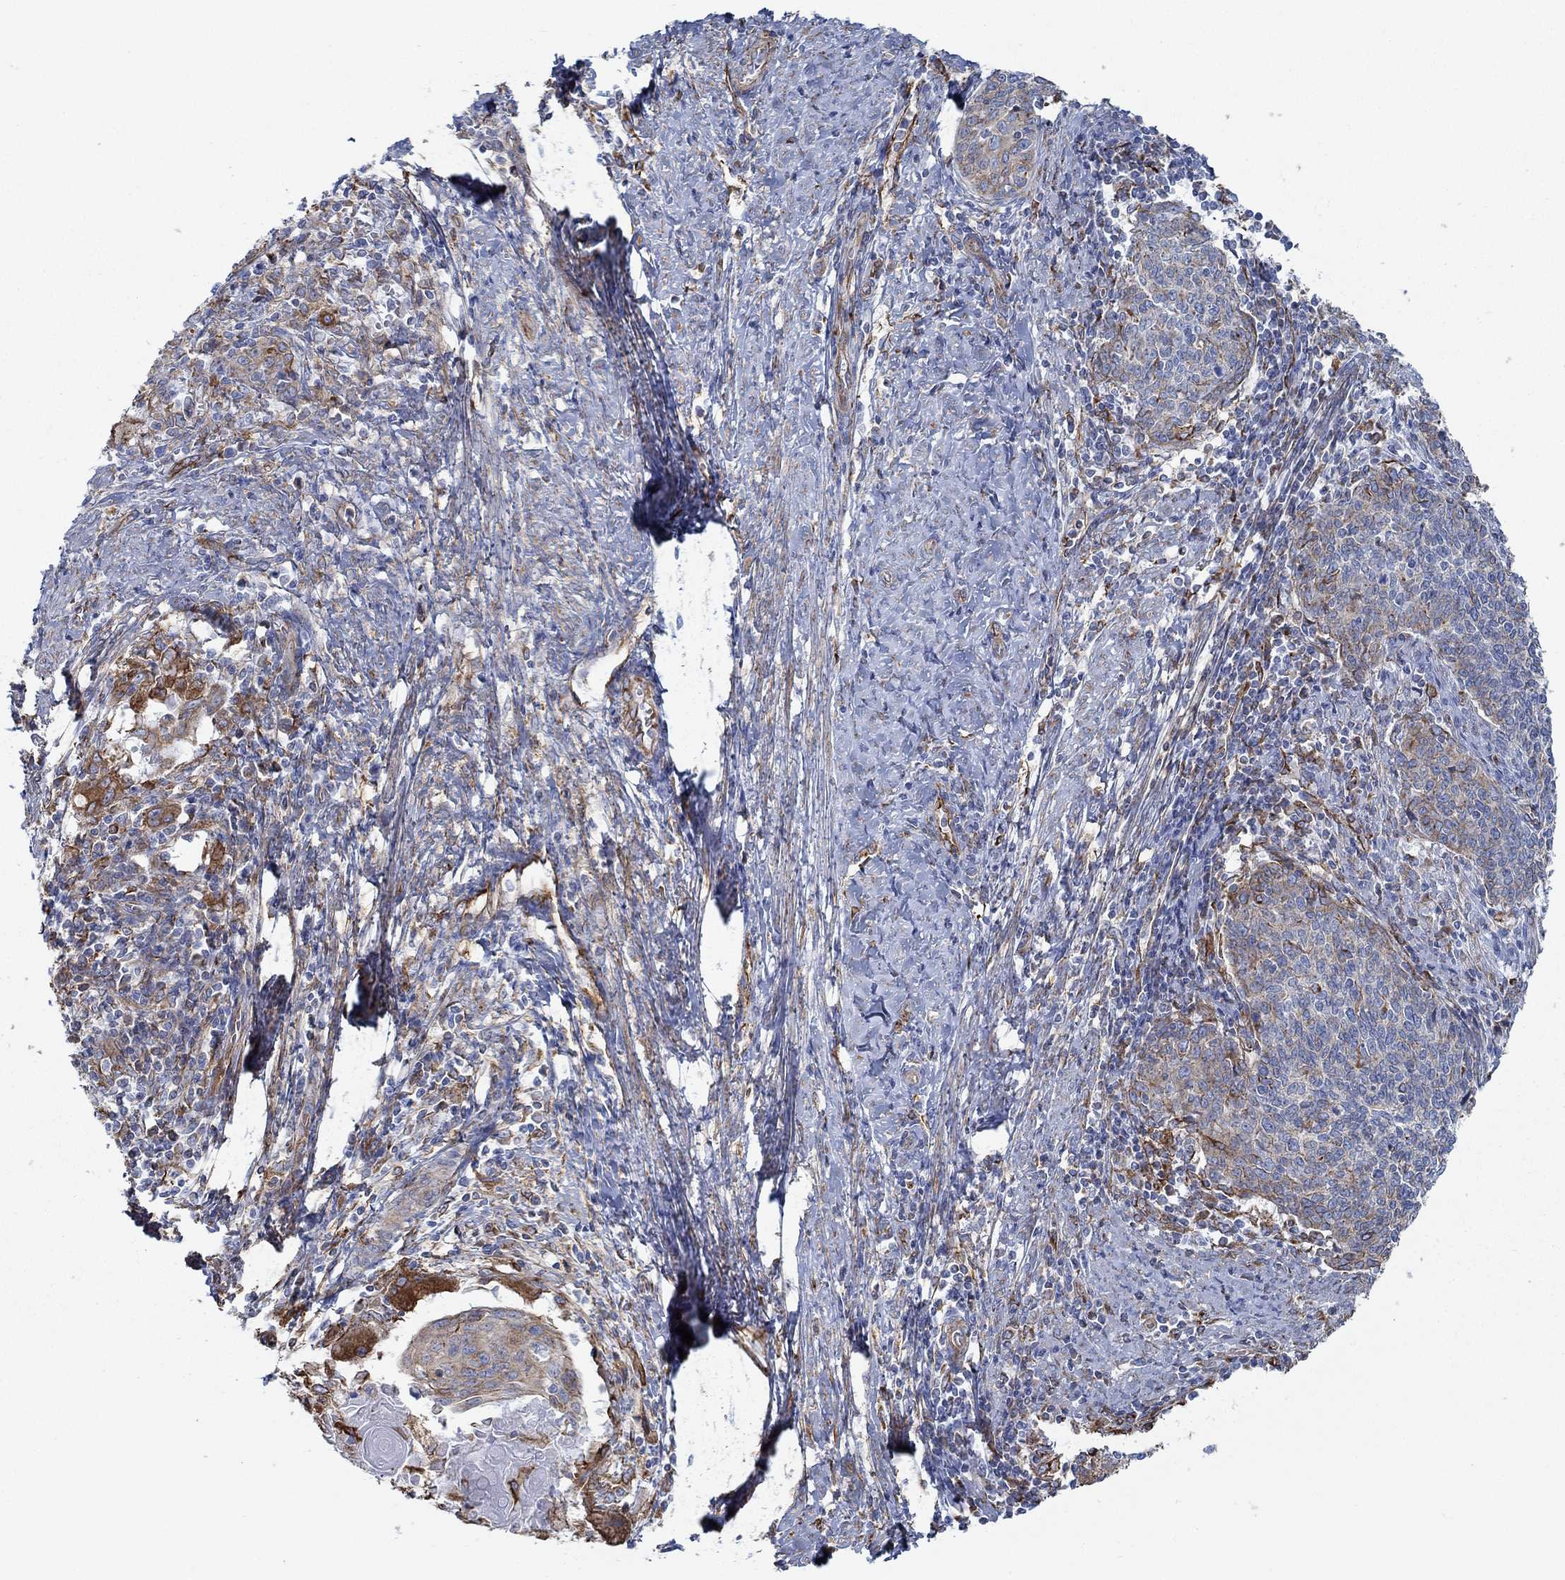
{"staining": {"intensity": "moderate", "quantity": "<25%", "location": "cytoplasmic/membranous"}, "tissue": "cervical cancer", "cell_type": "Tumor cells", "image_type": "cancer", "snomed": [{"axis": "morphology", "description": "Squamous cell carcinoma, NOS"}, {"axis": "topography", "description": "Cervix"}], "caption": "Protein analysis of cervical cancer (squamous cell carcinoma) tissue demonstrates moderate cytoplasmic/membranous expression in about <25% of tumor cells. (DAB (3,3'-diaminobenzidine) IHC with brightfield microscopy, high magnification).", "gene": "STC2", "patient": {"sex": "female", "age": 39}}